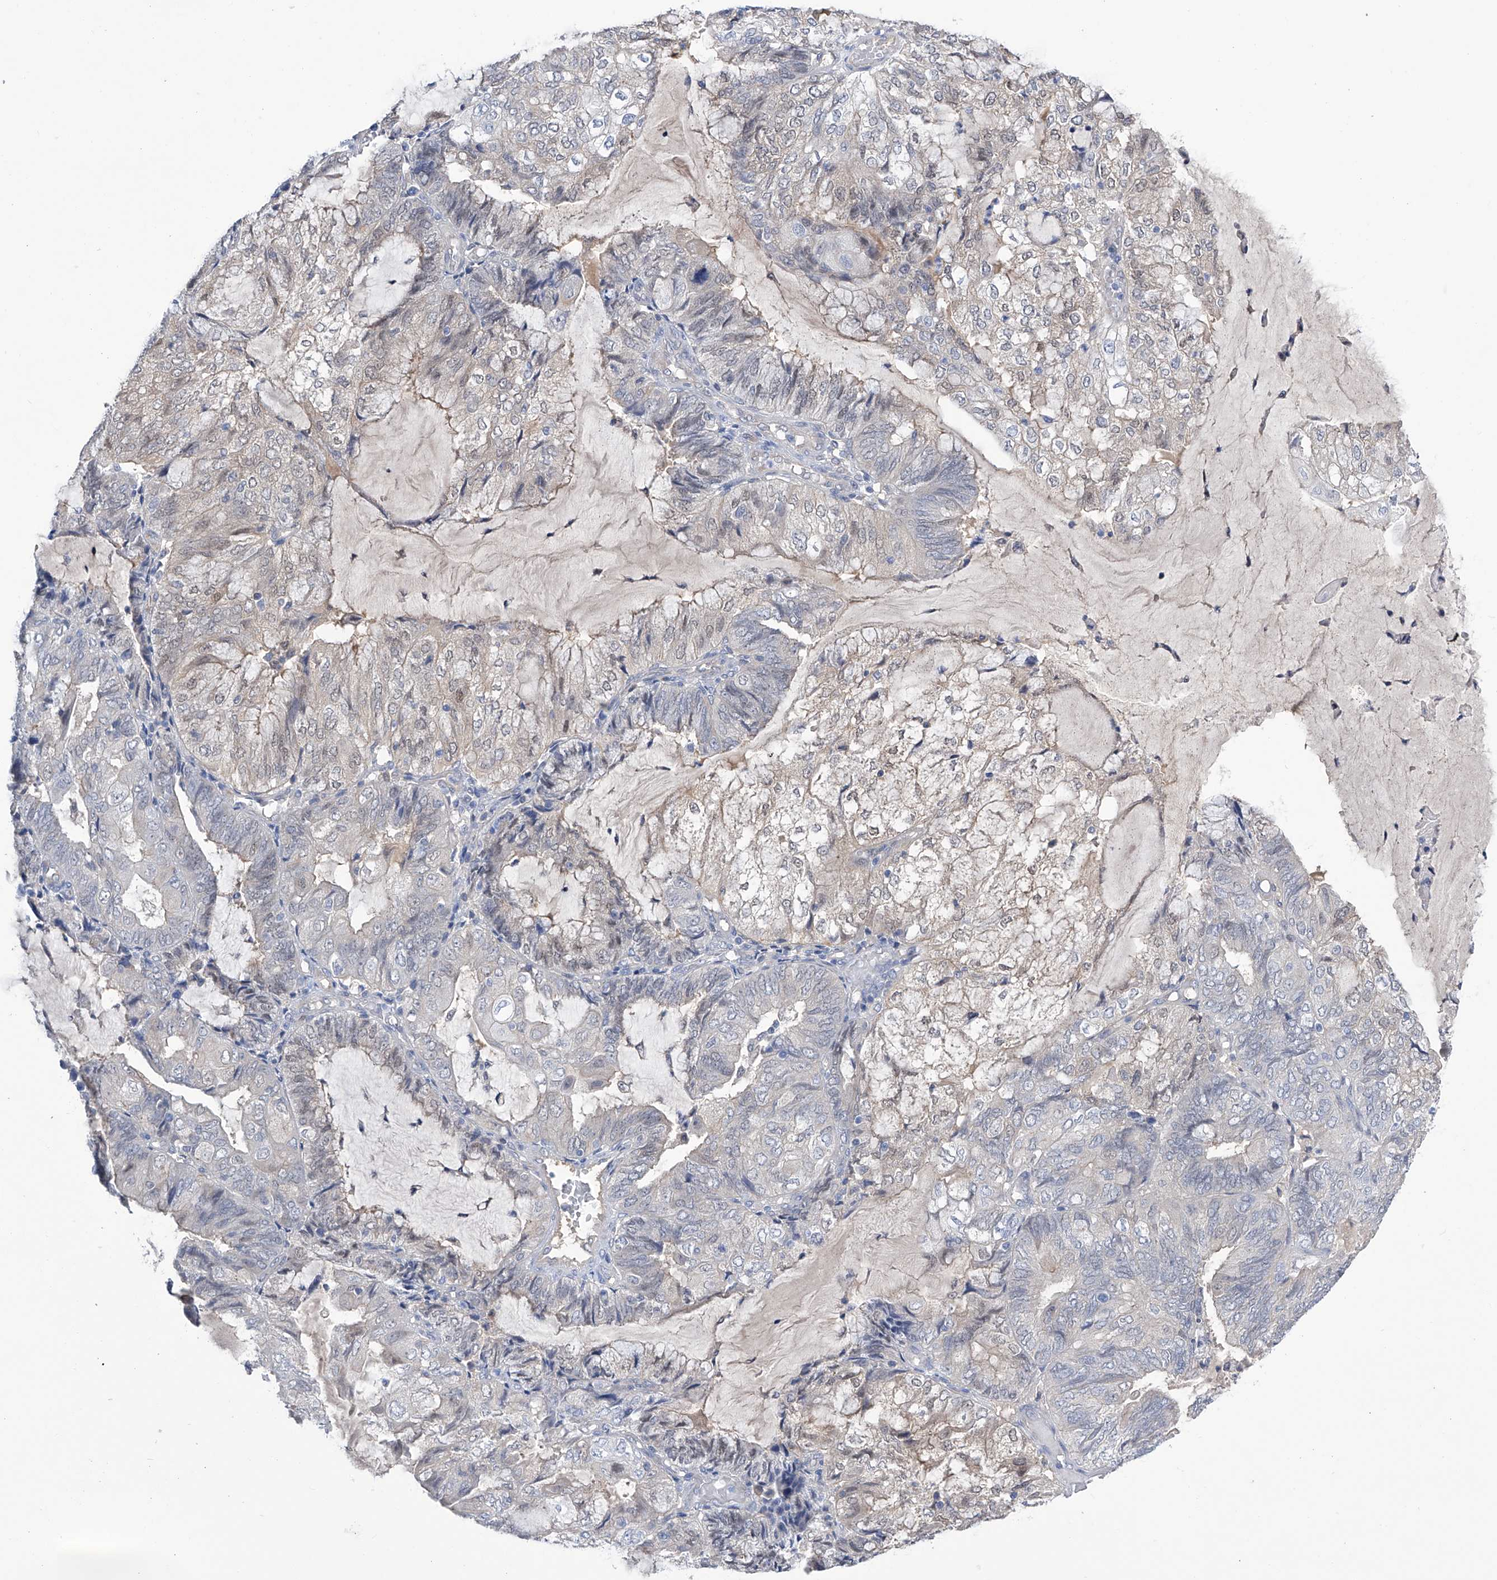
{"staining": {"intensity": "negative", "quantity": "none", "location": "none"}, "tissue": "endometrial cancer", "cell_type": "Tumor cells", "image_type": "cancer", "snomed": [{"axis": "morphology", "description": "Adenocarcinoma, NOS"}, {"axis": "topography", "description": "Endometrium"}], "caption": "This is an immunohistochemistry photomicrograph of adenocarcinoma (endometrial). There is no expression in tumor cells.", "gene": "PGM3", "patient": {"sex": "female", "age": 81}}